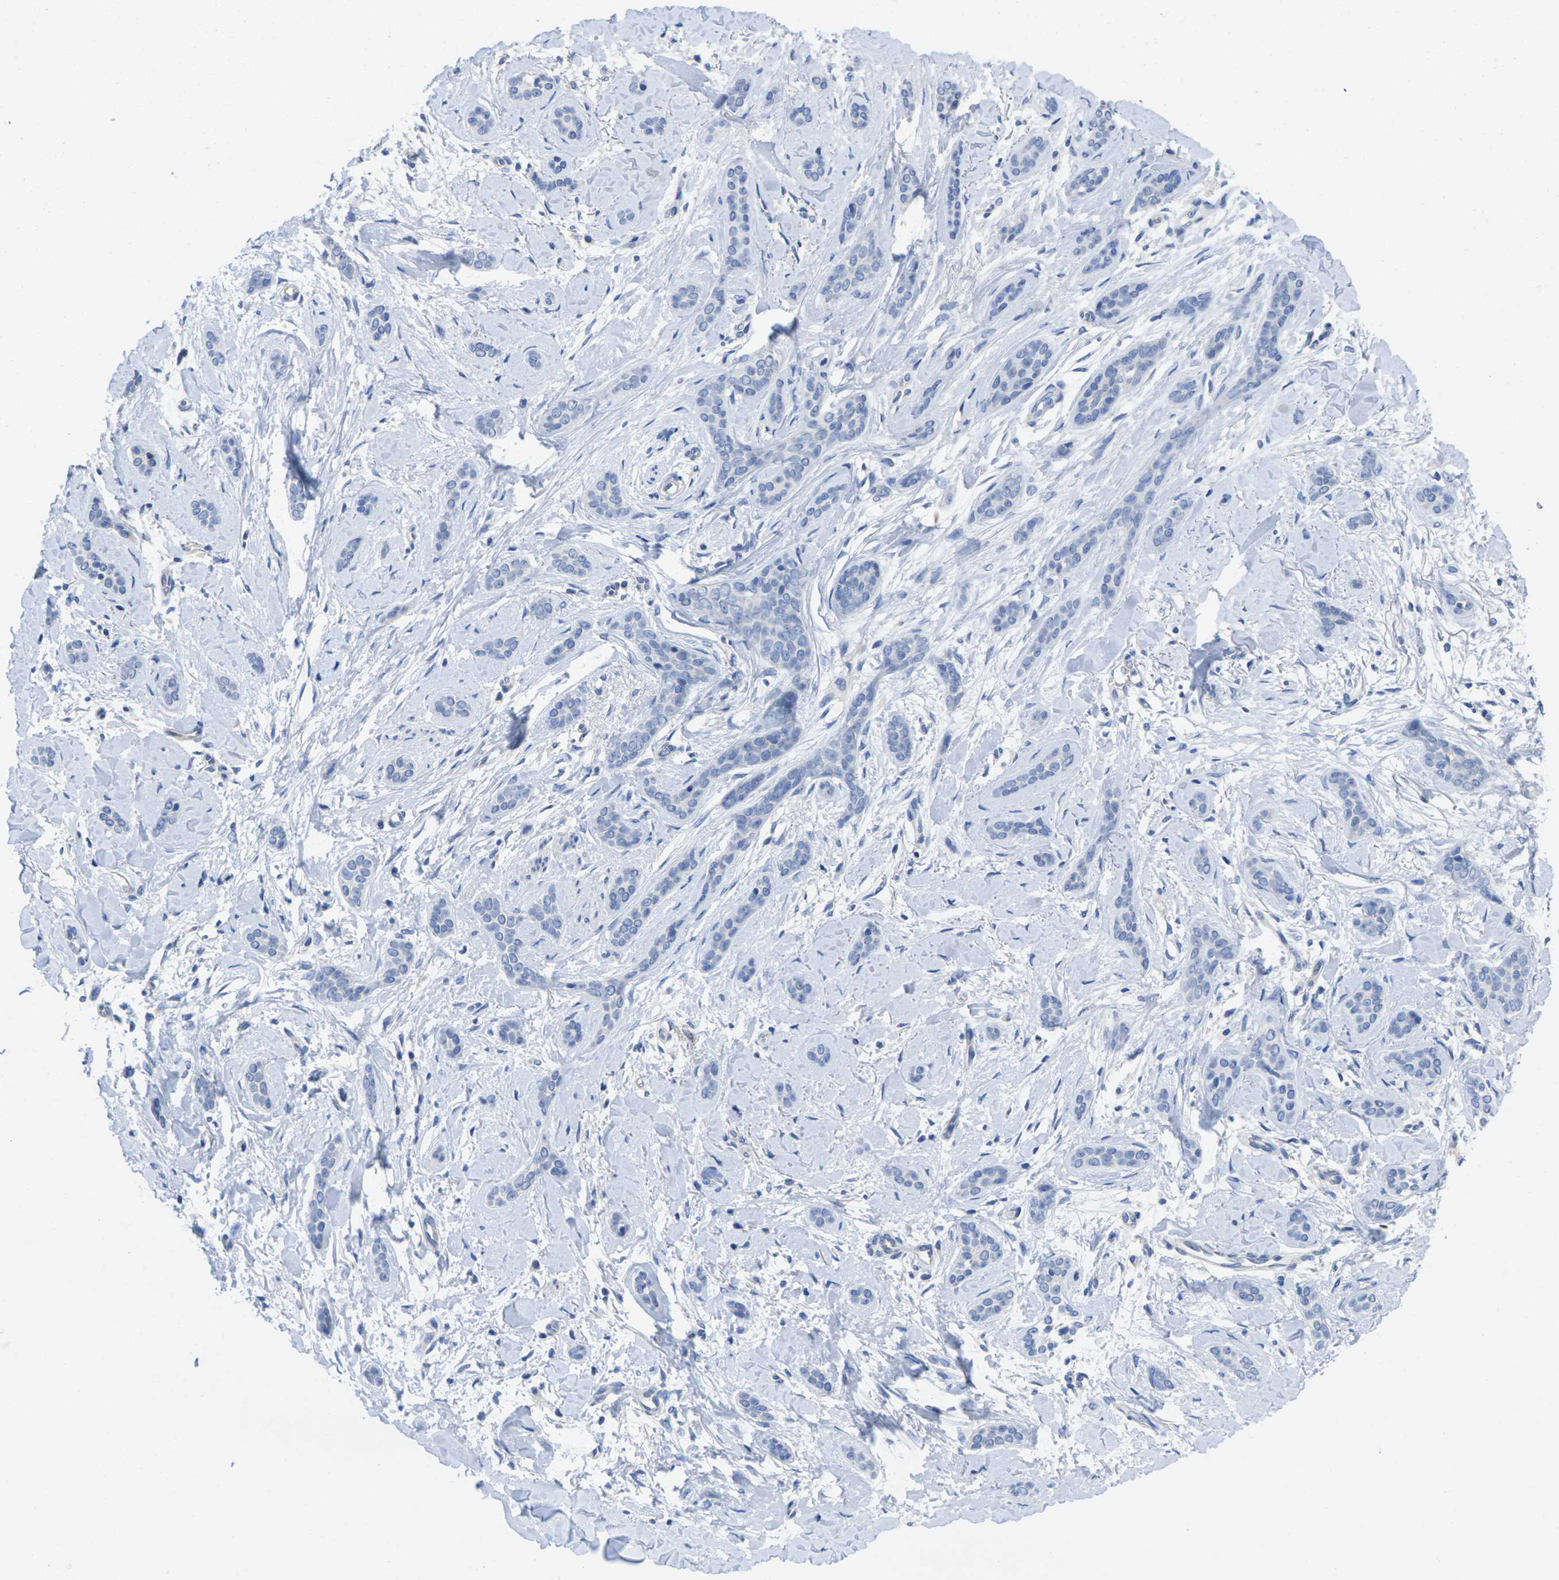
{"staining": {"intensity": "negative", "quantity": "none", "location": "none"}, "tissue": "skin cancer", "cell_type": "Tumor cells", "image_type": "cancer", "snomed": [{"axis": "morphology", "description": "Basal cell carcinoma"}, {"axis": "morphology", "description": "Adnexal tumor, benign"}, {"axis": "topography", "description": "Skin"}], "caption": "Immunohistochemistry (IHC) of human skin cancer reveals no staining in tumor cells.", "gene": "TNNI3", "patient": {"sex": "female", "age": 42}}